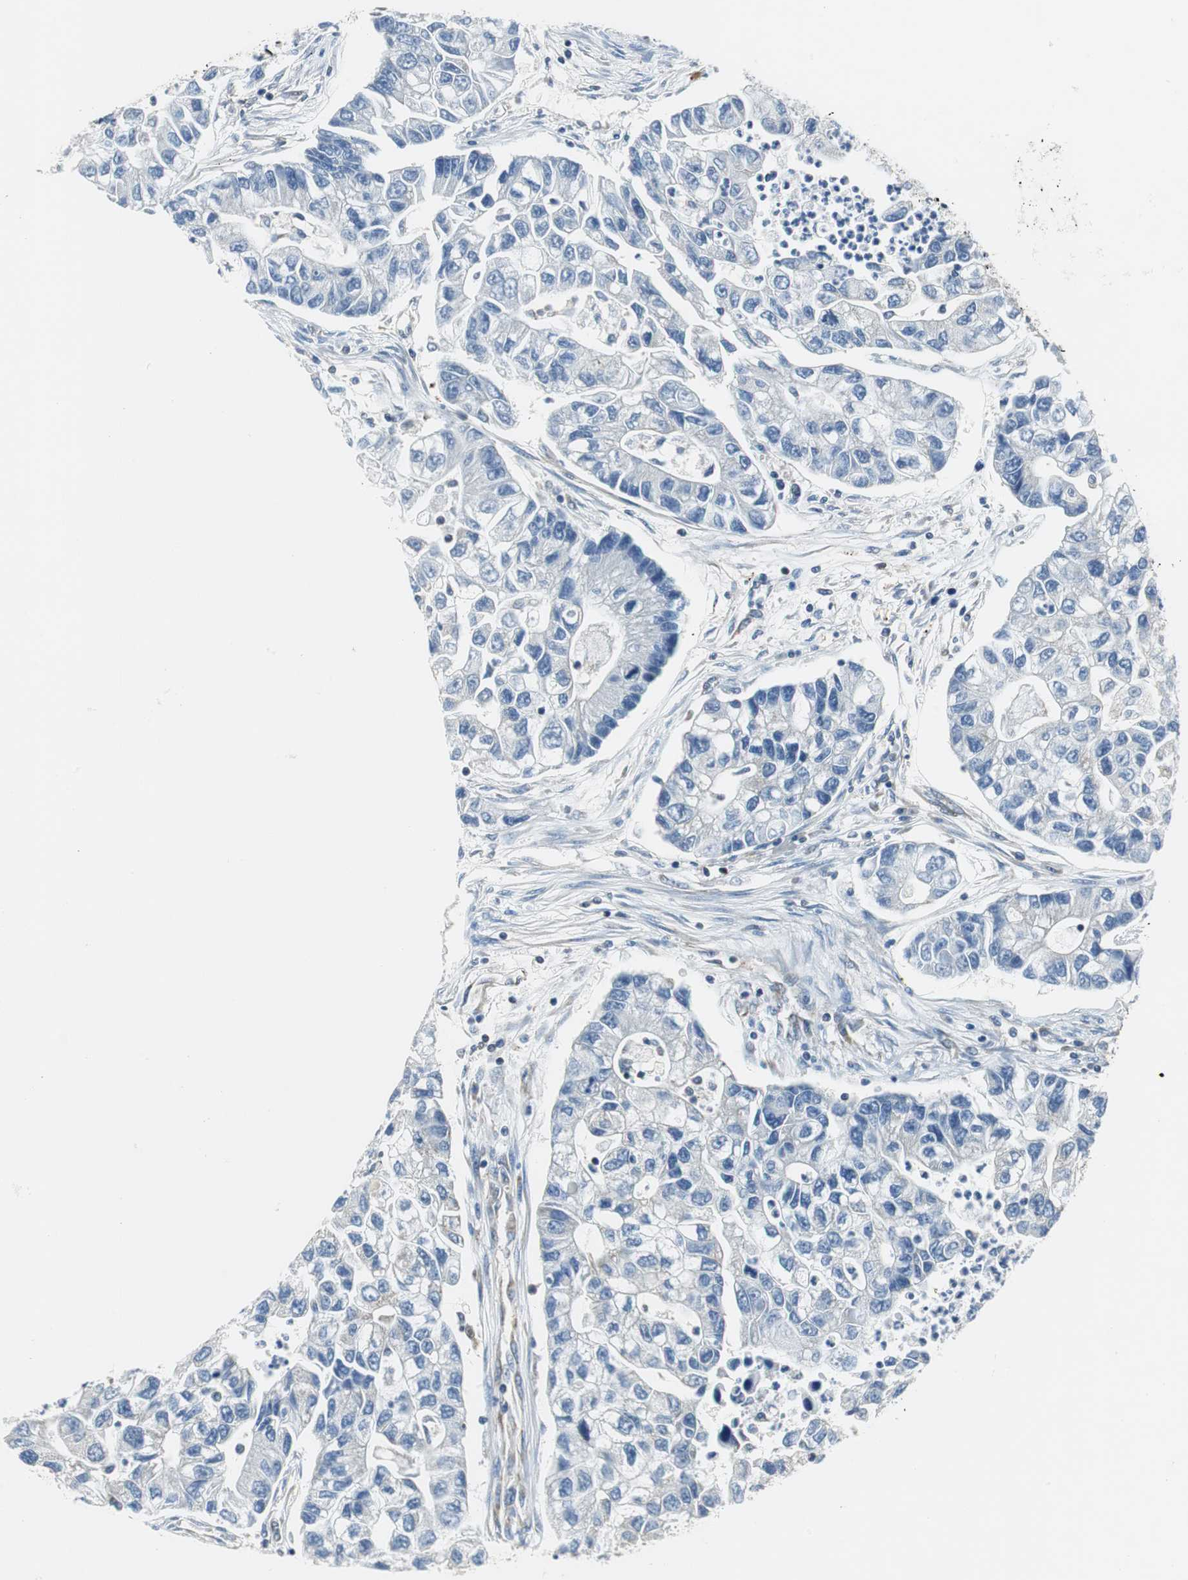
{"staining": {"intensity": "negative", "quantity": "none", "location": "none"}, "tissue": "lung cancer", "cell_type": "Tumor cells", "image_type": "cancer", "snomed": [{"axis": "morphology", "description": "Adenocarcinoma, NOS"}, {"axis": "topography", "description": "Lung"}], "caption": "Human adenocarcinoma (lung) stained for a protein using immunohistochemistry (IHC) reveals no staining in tumor cells.", "gene": "GSTK1", "patient": {"sex": "female", "age": 51}}